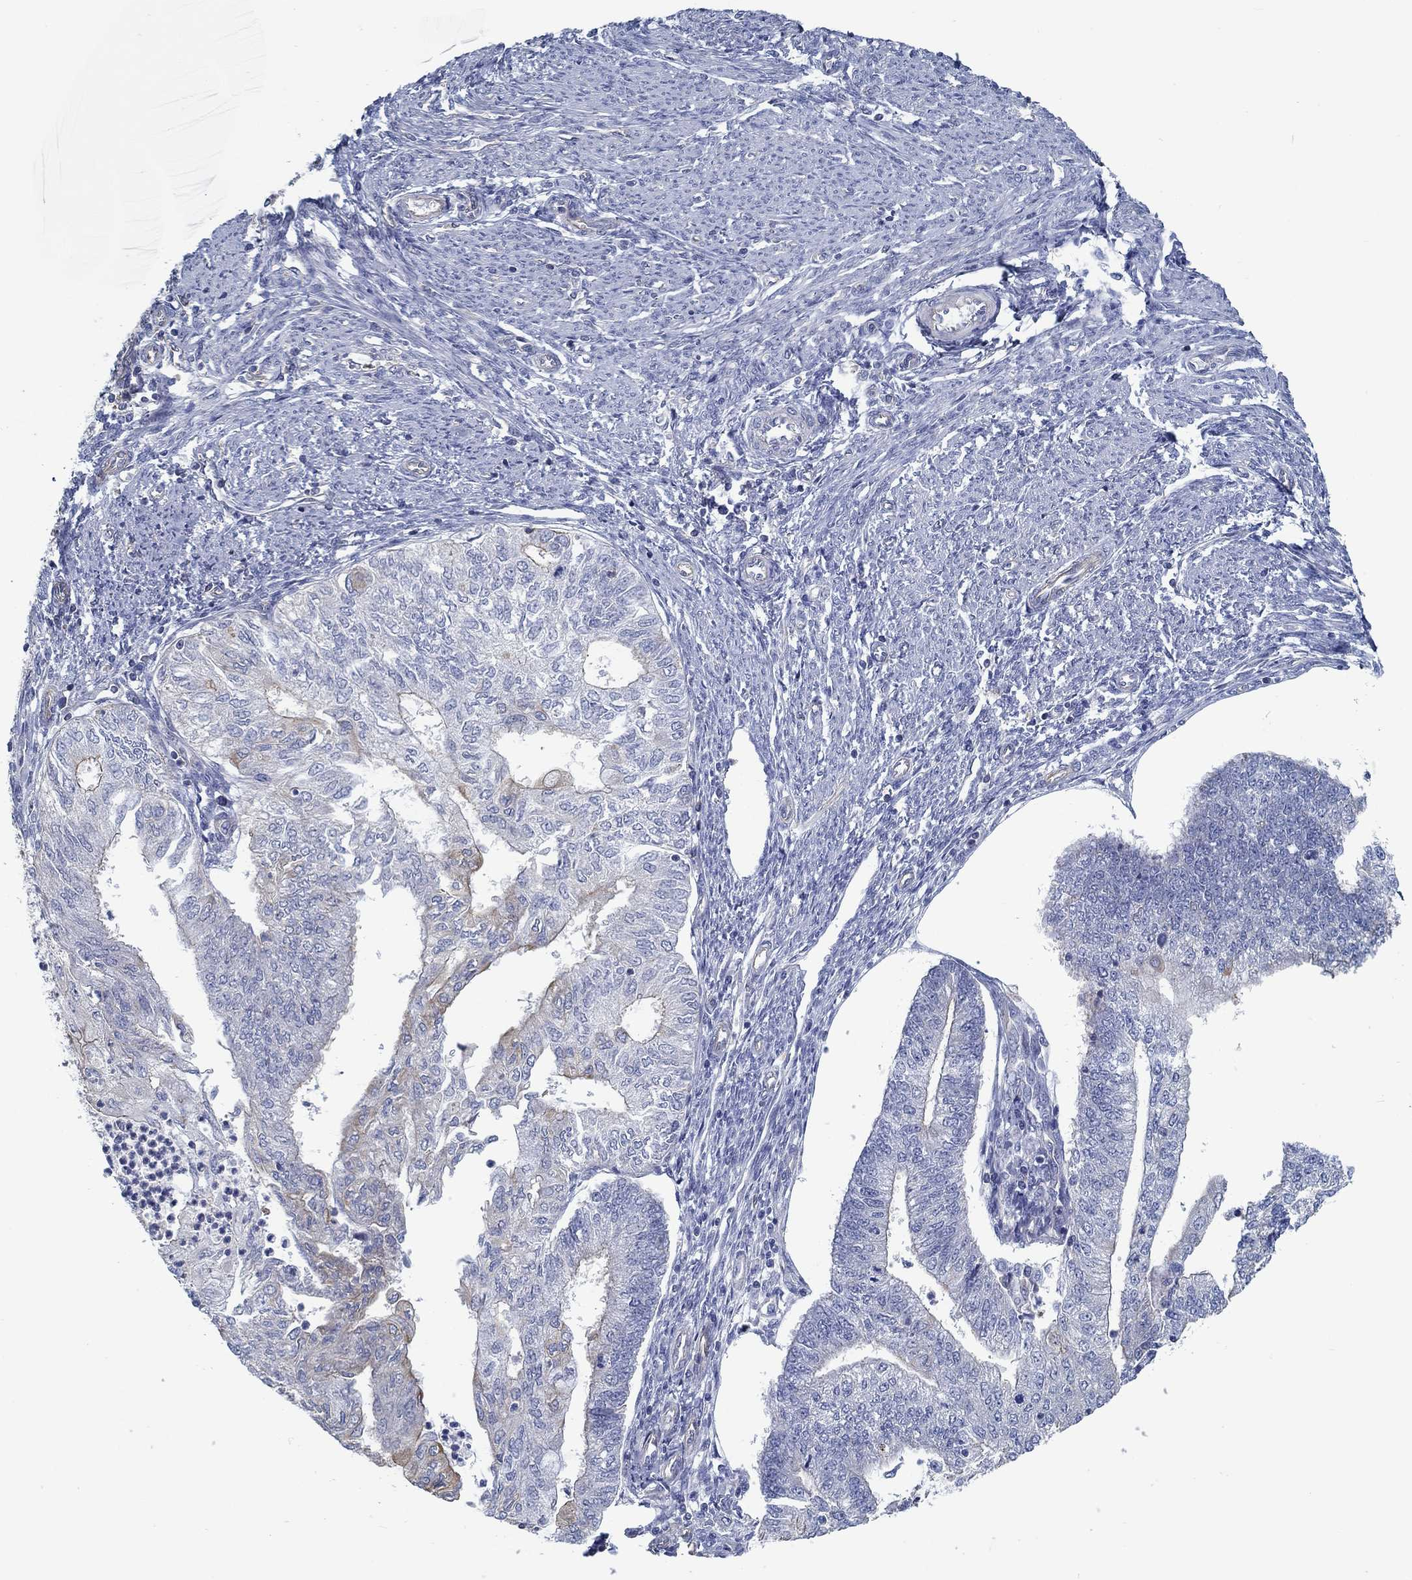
{"staining": {"intensity": "weak", "quantity": "<25%", "location": "cytoplasmic/membranous"}, "tissue": "endometrial cancer", "cell_type": "Tumor cells", "image_type": "cancer", "snomed": [{"axis": "morphology", "description": "Adenocarcinoma, NOS"}, {"axis": "topography", "description": "Endometrium"}], "caption": "Endometrial adenocarcinoma was stained to show a protein in brown. There is no significant positivity in tumor cells.", "gene": "BBOF1", "patient": {"sex": "female", "age": 59}}